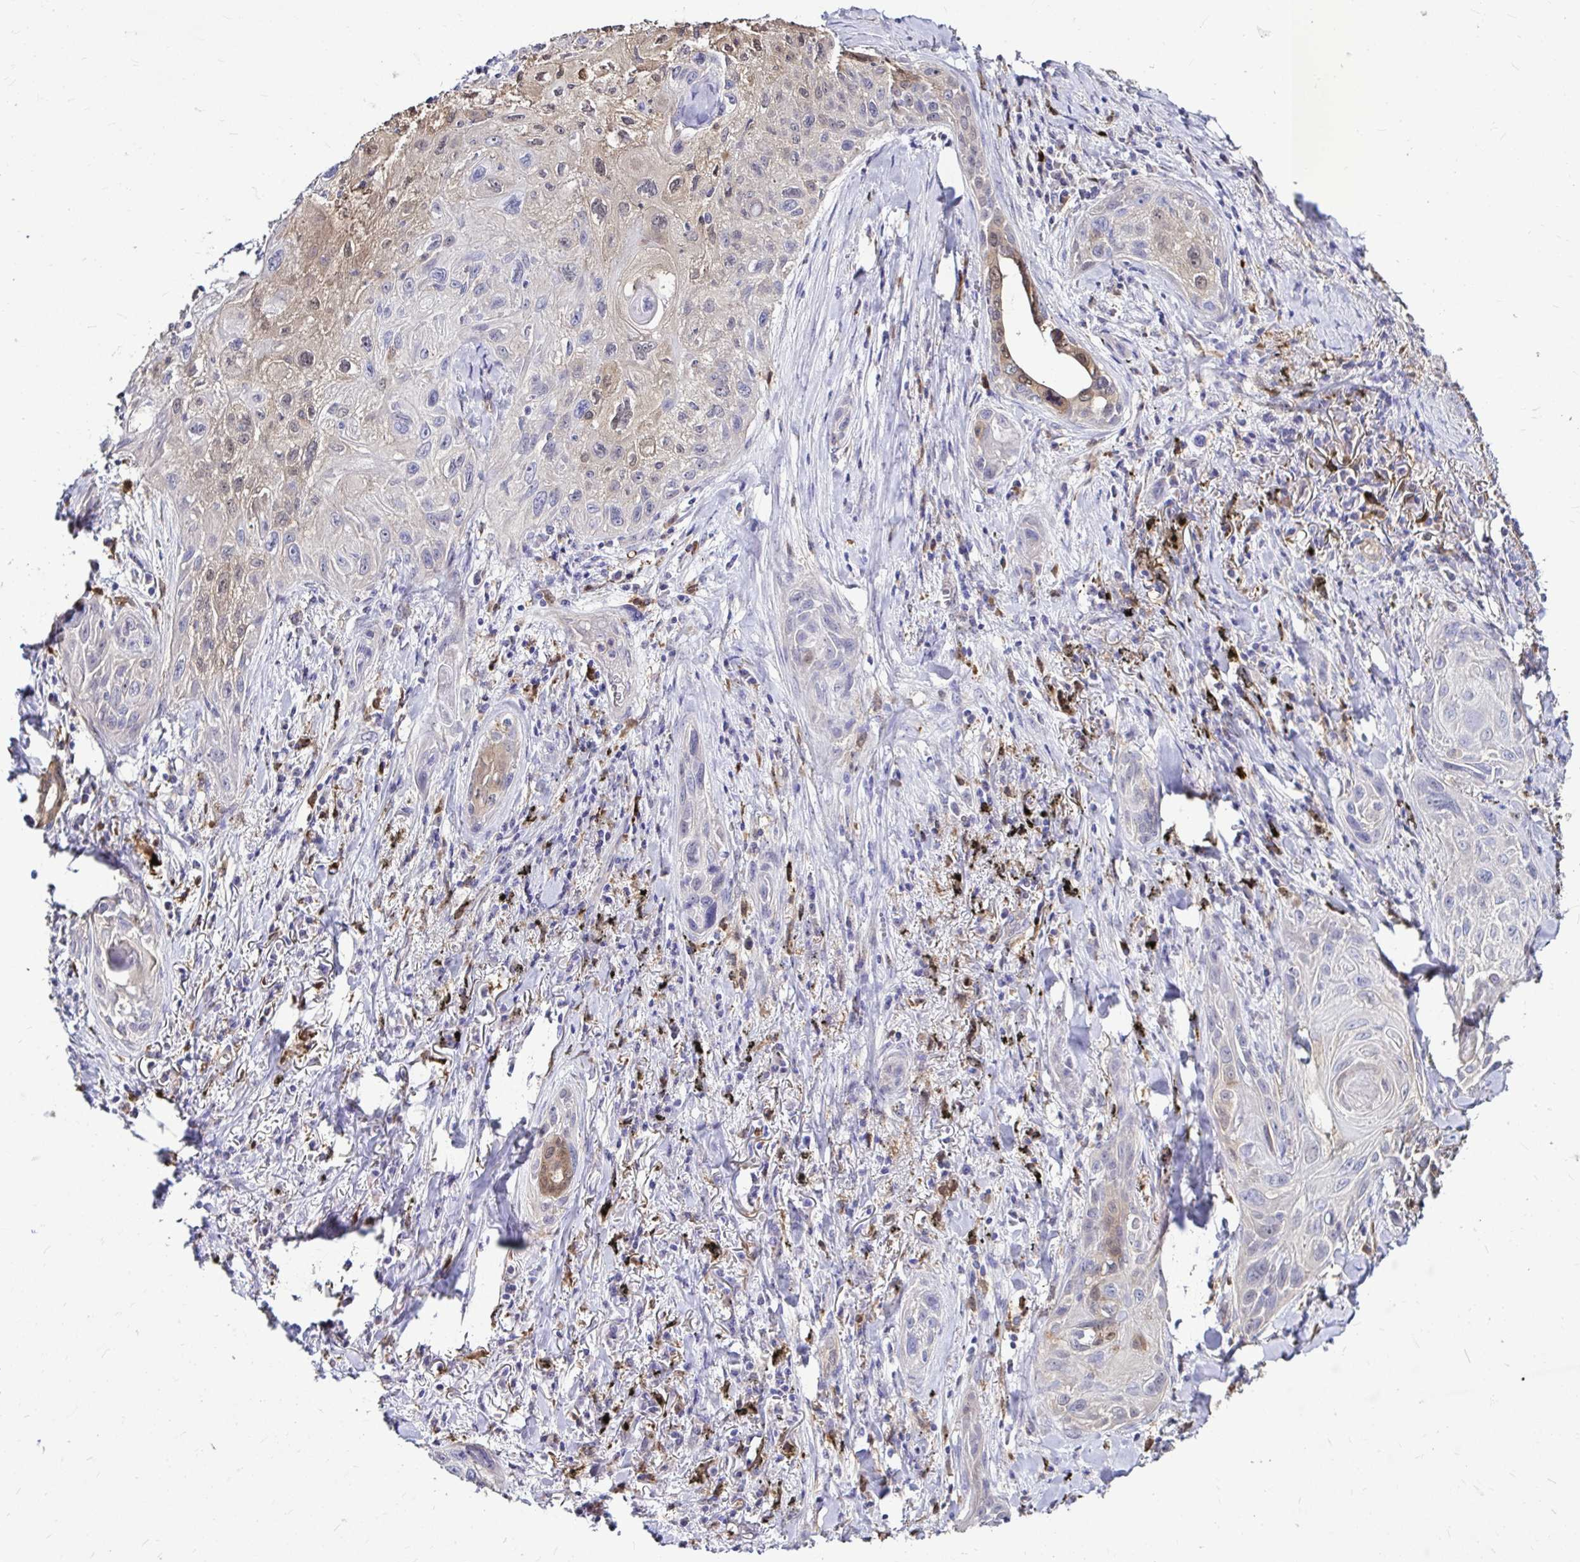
{"staining": {"intensity": "weak", "quantity": "<25%", "location": "cytoplasmic/membranous"}, "tissue": "lung cancer", "cell_type": "Tumor cells", "image_type": "cancer", "snomed": [{"axis": "morphology", "description": "Squamous cell carcinoma, NOS"}, {"axis": "topography", "description": "Lung"}], "caption": "High power microscopy image of an IHC micrograph of lung cancer (squamous cell carcinoma), revealing no significant expression in tumor cells.", "gene": "IDH1", "patient": {"sex": "male", "age": 79}}